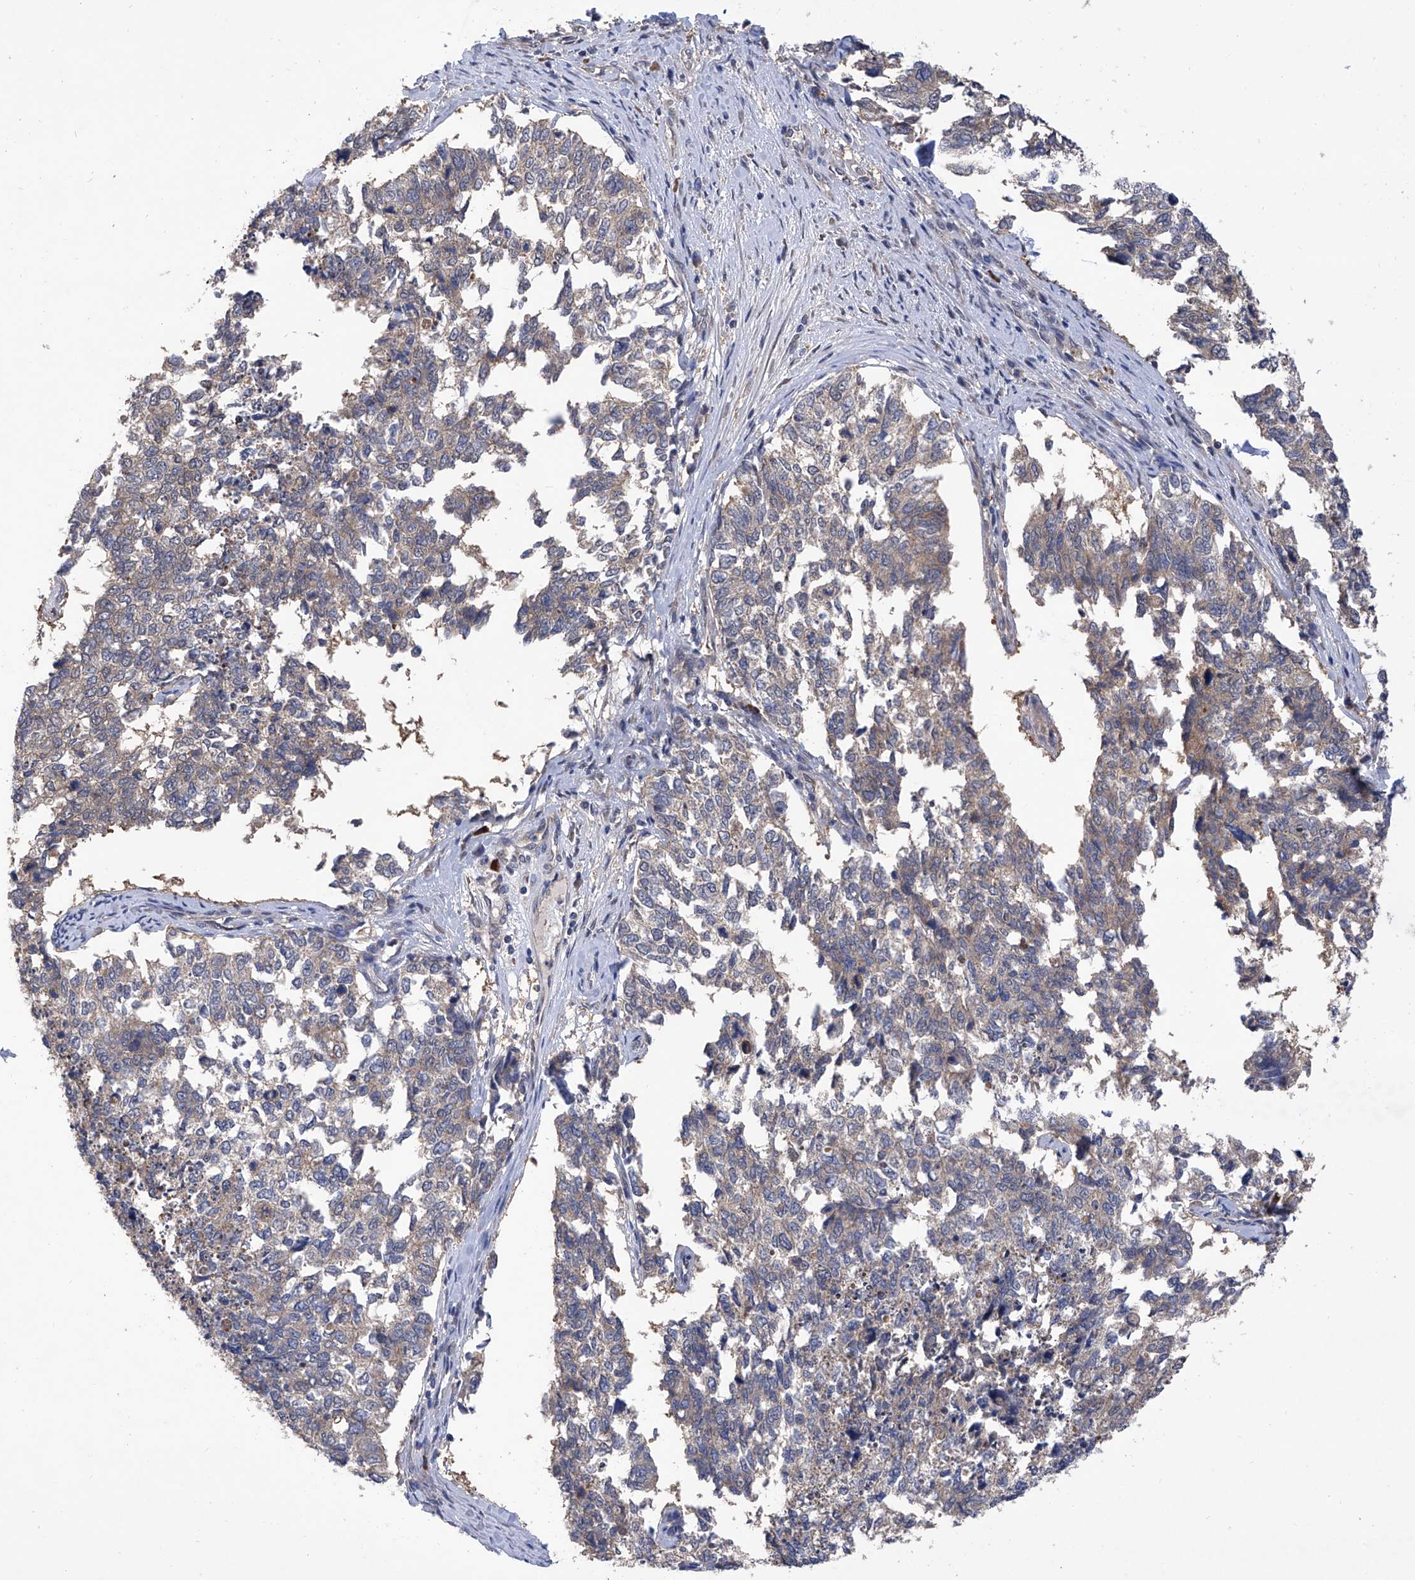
{"staining": {"intensity": "negative", "quantity": "none", "location": "none"}, "tissue": "cervical cancer", "cell_type": "Tumor cells", "image_type": "cancer", "snomed": [{"axis": "morphology", "description": "Squamous cell carcinoma, NOS"}, {"axis": "topography", "description": "Cervix"}], "caption": "Immunohistochemistry (IHC) image of neoplastic tissue: human cervical squamous cell carcinoma stained with DAB displays no significant protein expression in tumor cells.", "gene": "USP45", "patient": {"sex": "female", "age": 63}}